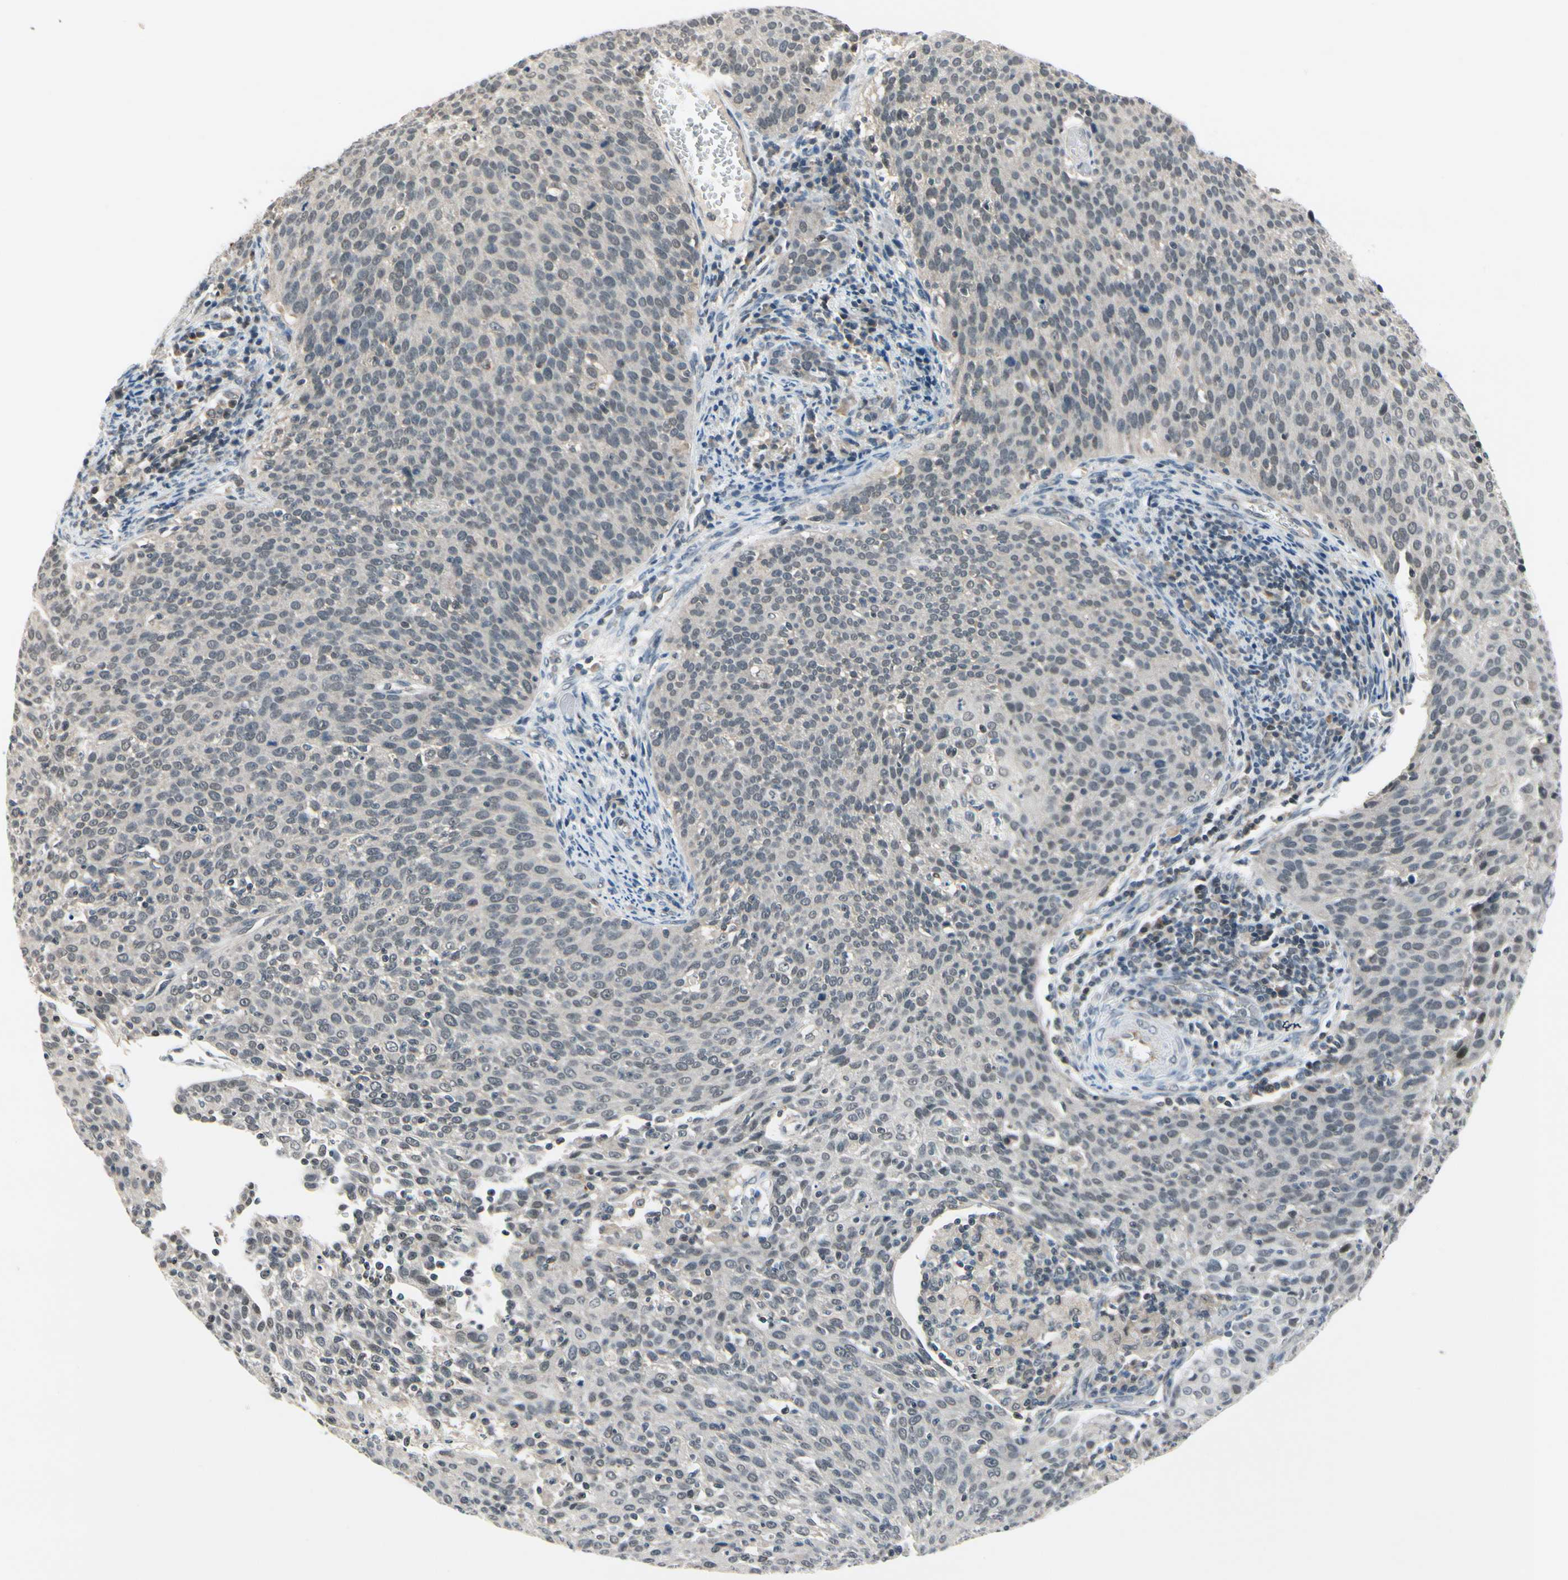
{"staining": {"intensity": "negative", "quantity": "none", "location": "none"}, "tissue": "cervical cancer", "cell_type": "Tumor cells", "image_type": "cancer", "snomed": [{"axis": "morphology", "description": "Squamous cell carcinoma, NOS"}, {"axis": "topography", "description": "Cervix"}], "caption": "This image is of squamous cell carcinoma (cervical) stained with IHC to label a protein in brown with the nuclei are counter-stained blue. There is no staining in tumor cells. (Stains: DAB (3,3'-diaminobenzidine) IHC with hematoxylin counter stain, Microscopy: brightfield microscopy at high magnification).", "gene": "TAF12", "patient": {"sex": "female", "age": 38}}